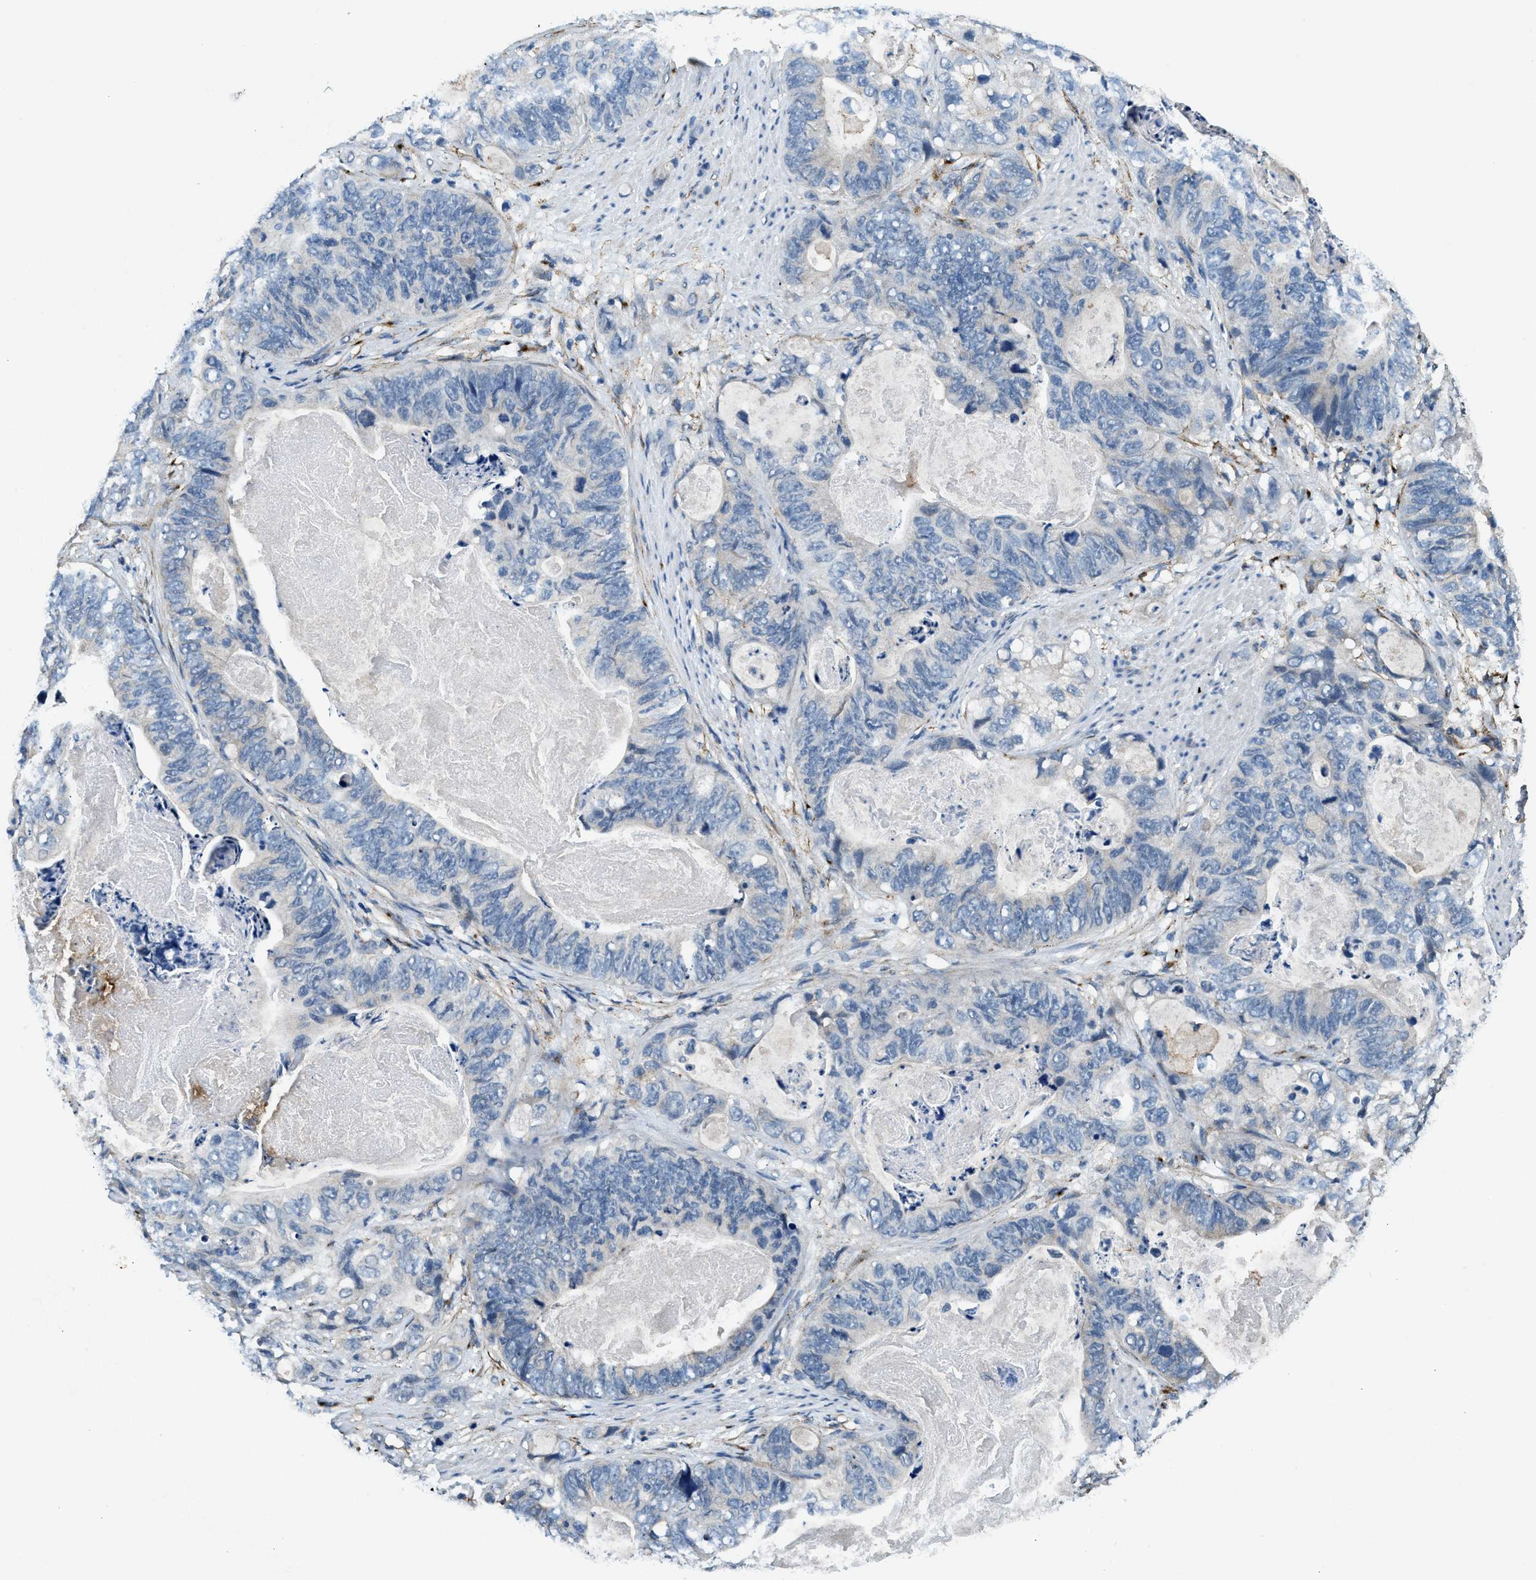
{"staining": {"intensity": "negative", "quantity": "none", "location": "none"}, "tissue": "stomach cancer", "cell_type": "Tumor cells", "image_type": "cancer", "snomed": [{"axis": "morphology", "description": "Adenocarcinoma, NOS"}, {"axis": "topography", "description": "Stomach"}], "caption": "High power microscopy image of an immunohistochemistry photomicrograph of stomach cancer, revealing no significant staining in tumor cells.", "gene": "LRP1", "patient": {"sex": "female", "age": 89}}